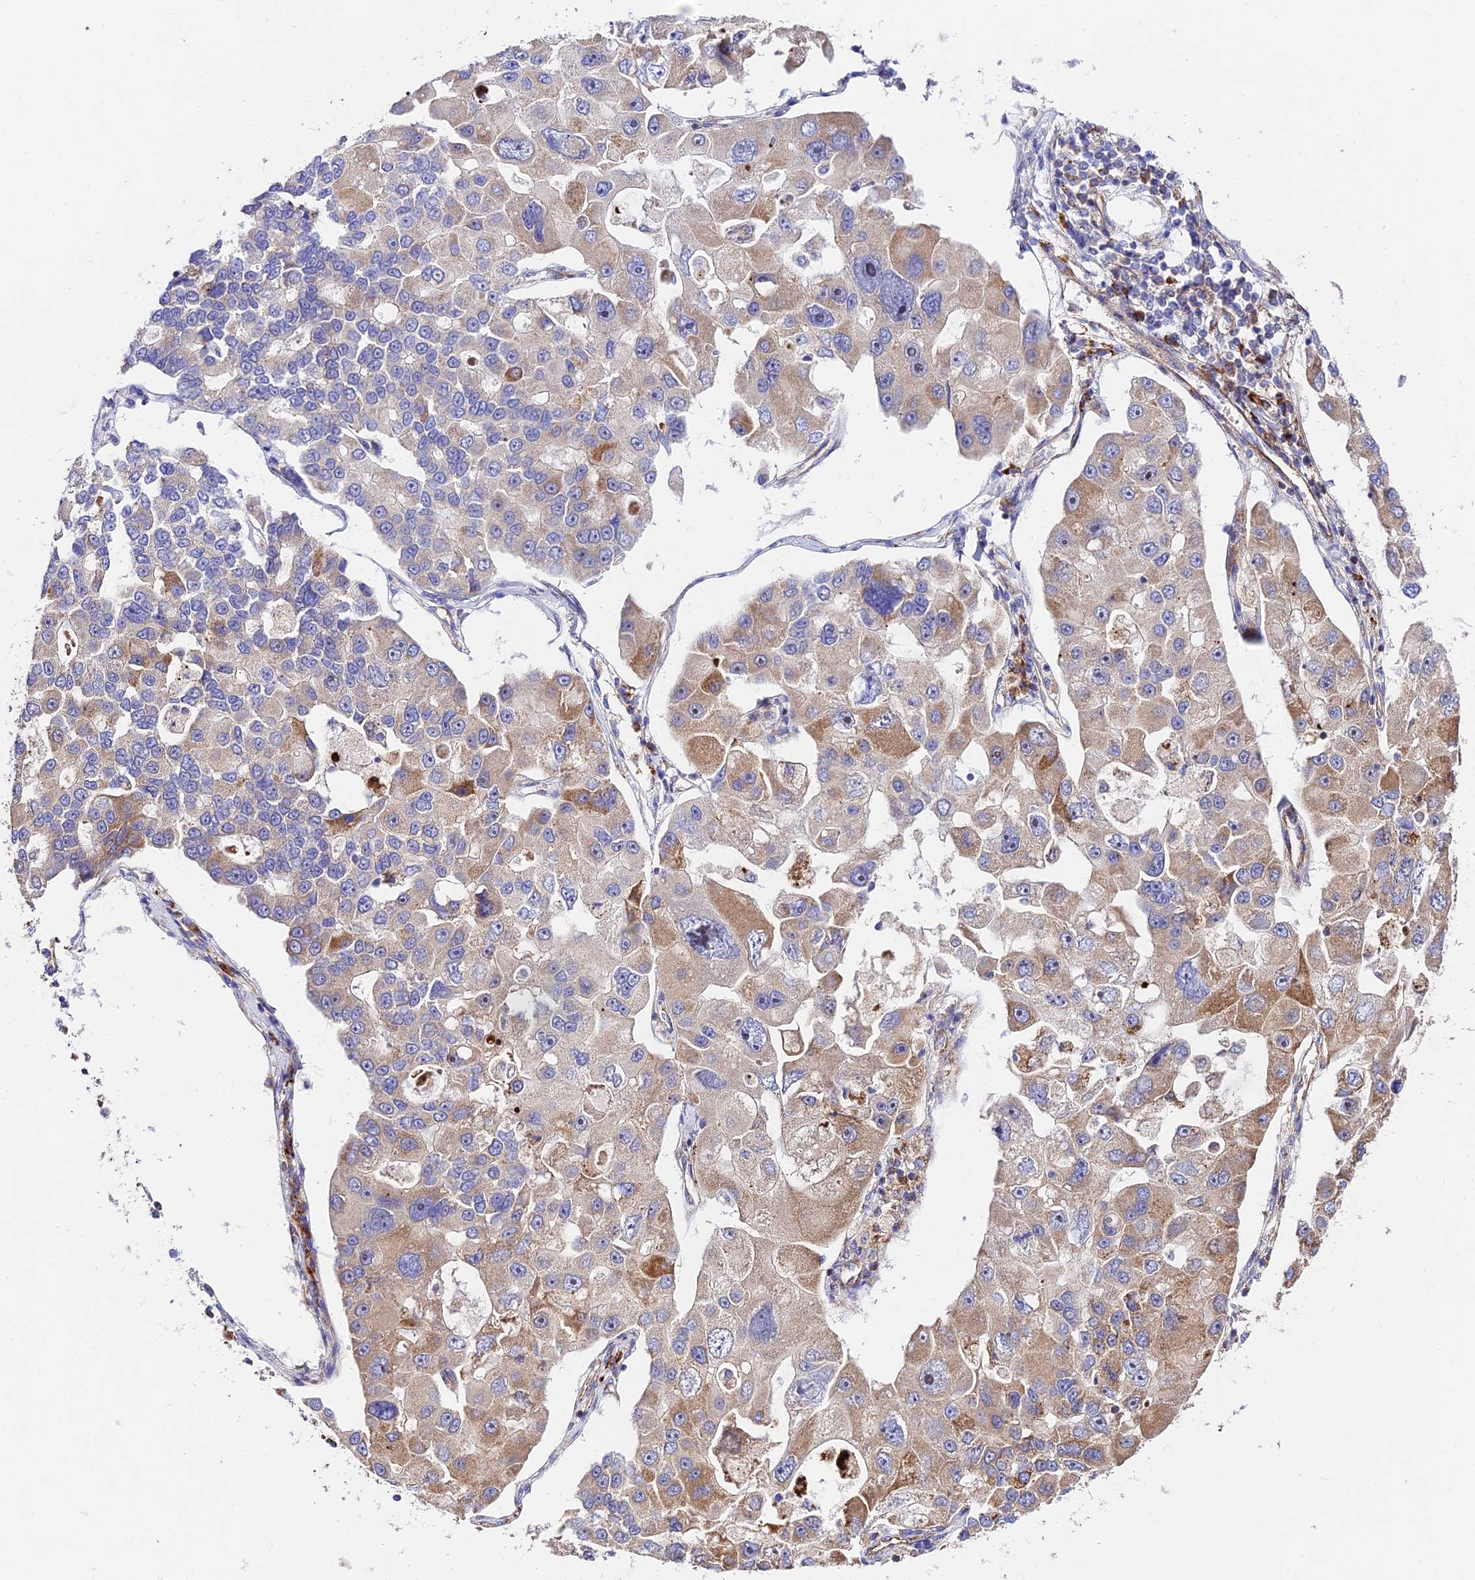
{"staining": {"intensity": "moderate", "quantity": "<25%", "location": "cytoplasmic/membranous"}, "tissue": "lung cancer", "cell_type": "Tumor cells", "image_type": "cancer", "snomed": [{"axis": "morphology", "description": "Adenocarcinoma, NOS"}, {"axis": "topography", "description": "Lung"}], "caption": "Immunohistochemistry staining of adenocarcinoma (lung), which reveals low levels of moderate cytoplasmic/membranous positivity in approximately <25% of tumor cells indicating moderate cytoplasmic/membranous protein positivity. The staining was performed using DAB (brown) for protein detection and nuclei were counterstained in hematoxylin (blue).", "gene": "VPS13C", "patient": {"sex": "female", "age": 54}}